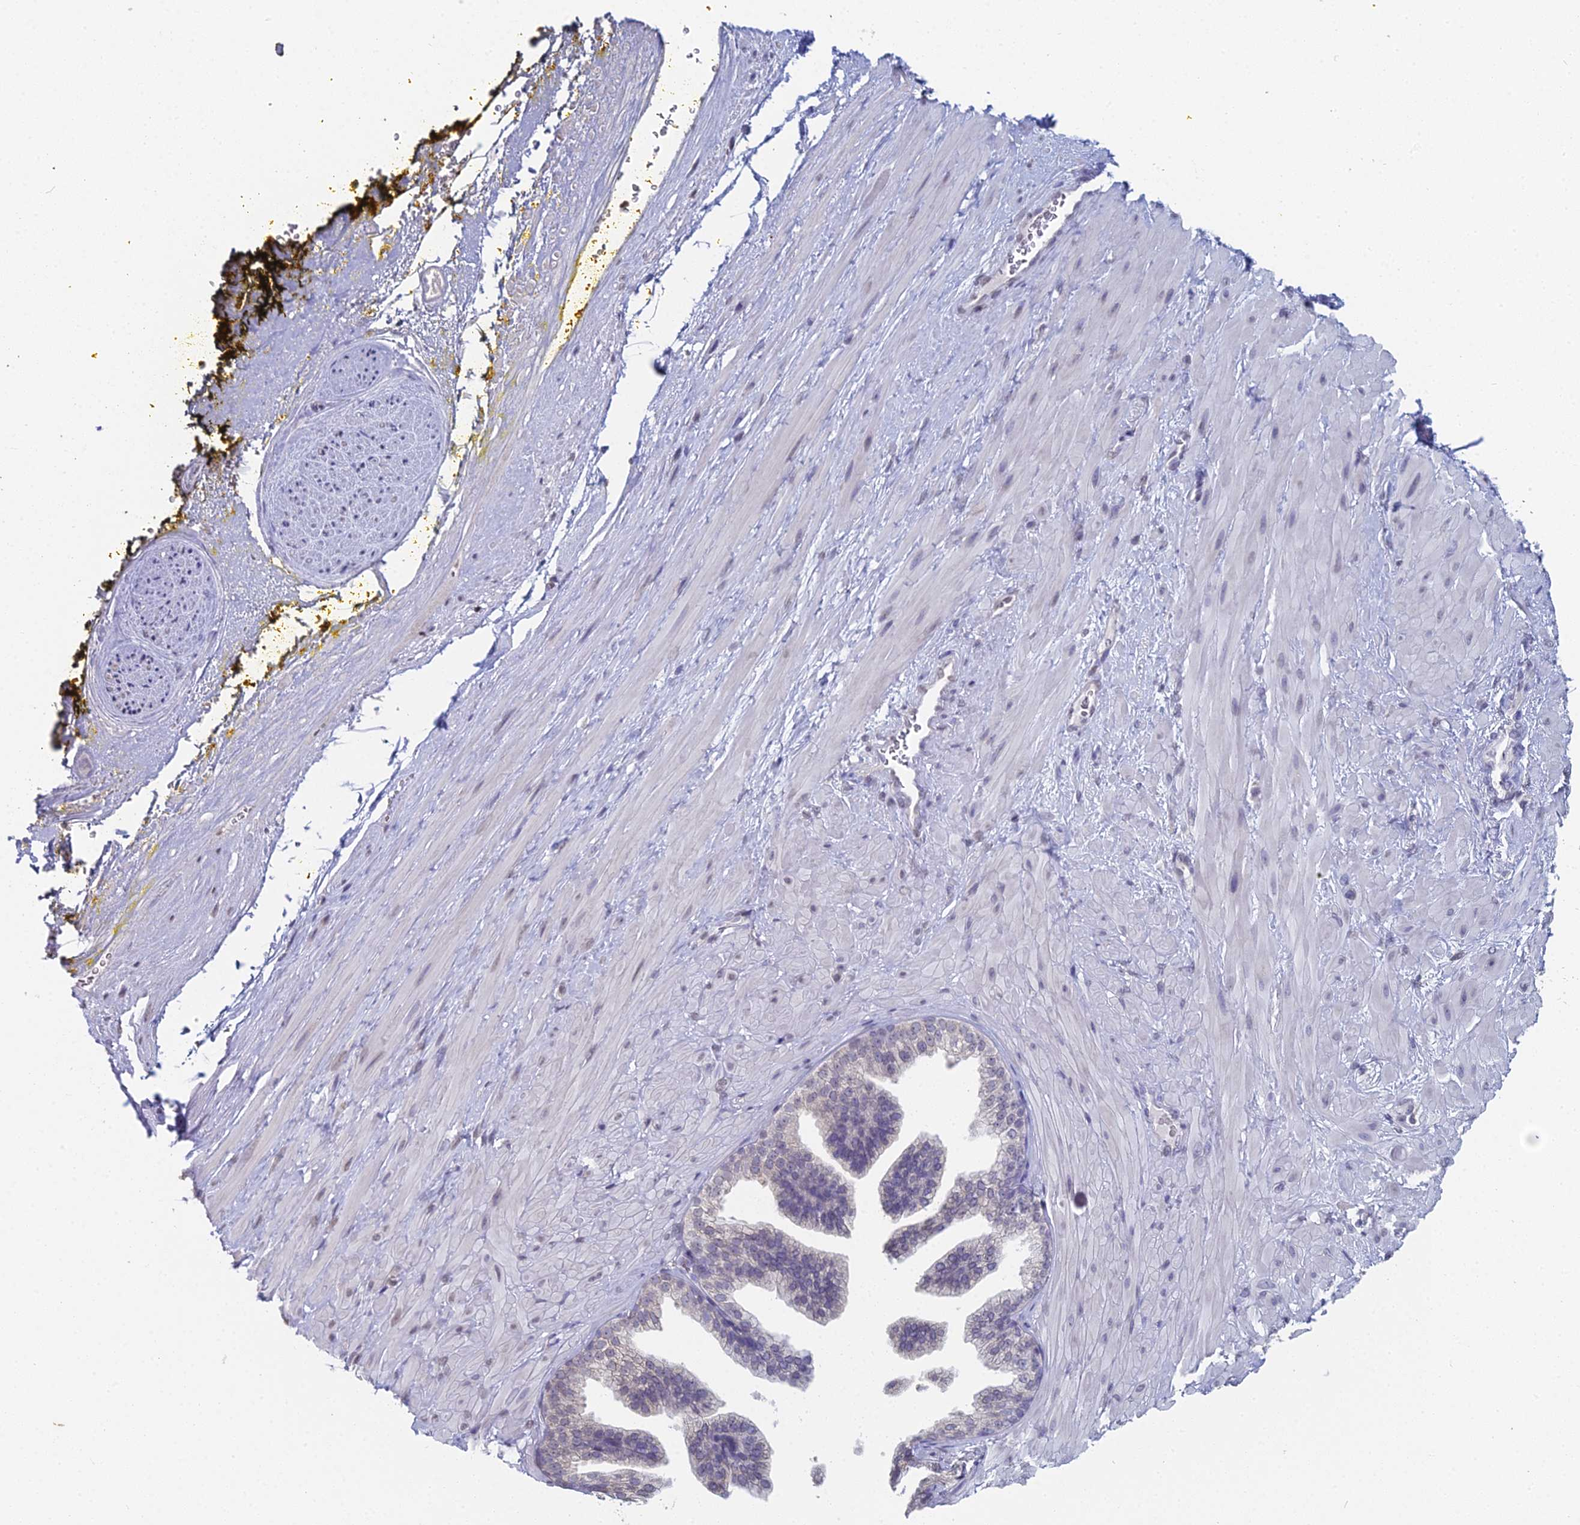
{"staining": {"intensity": "negative", "quantity": "none", "location": "none"}, "tissue": "adipose tissue", "cell_type": "Adipocytes", "image_type": "normal", "snomed": [{"axis": "morphology", "description": "Normal tissue, NOS"}, {"axis": "morphology", "description": "Adenocarcinoma, Low grade"}, {"axis": "topography", "description": "Prostate"}, {"axis": "topography", "description": "Peripheral nerve tissue"}], "caption": "IHC histopathology image of benign adipose tissue: human adipose tissue stained with DAB (3,3'-diaminobenzidine) exhibits no significant protein expression in adipocytes.", "gene": "PRR22", "patient": {"sex": "male", "age": 63}}